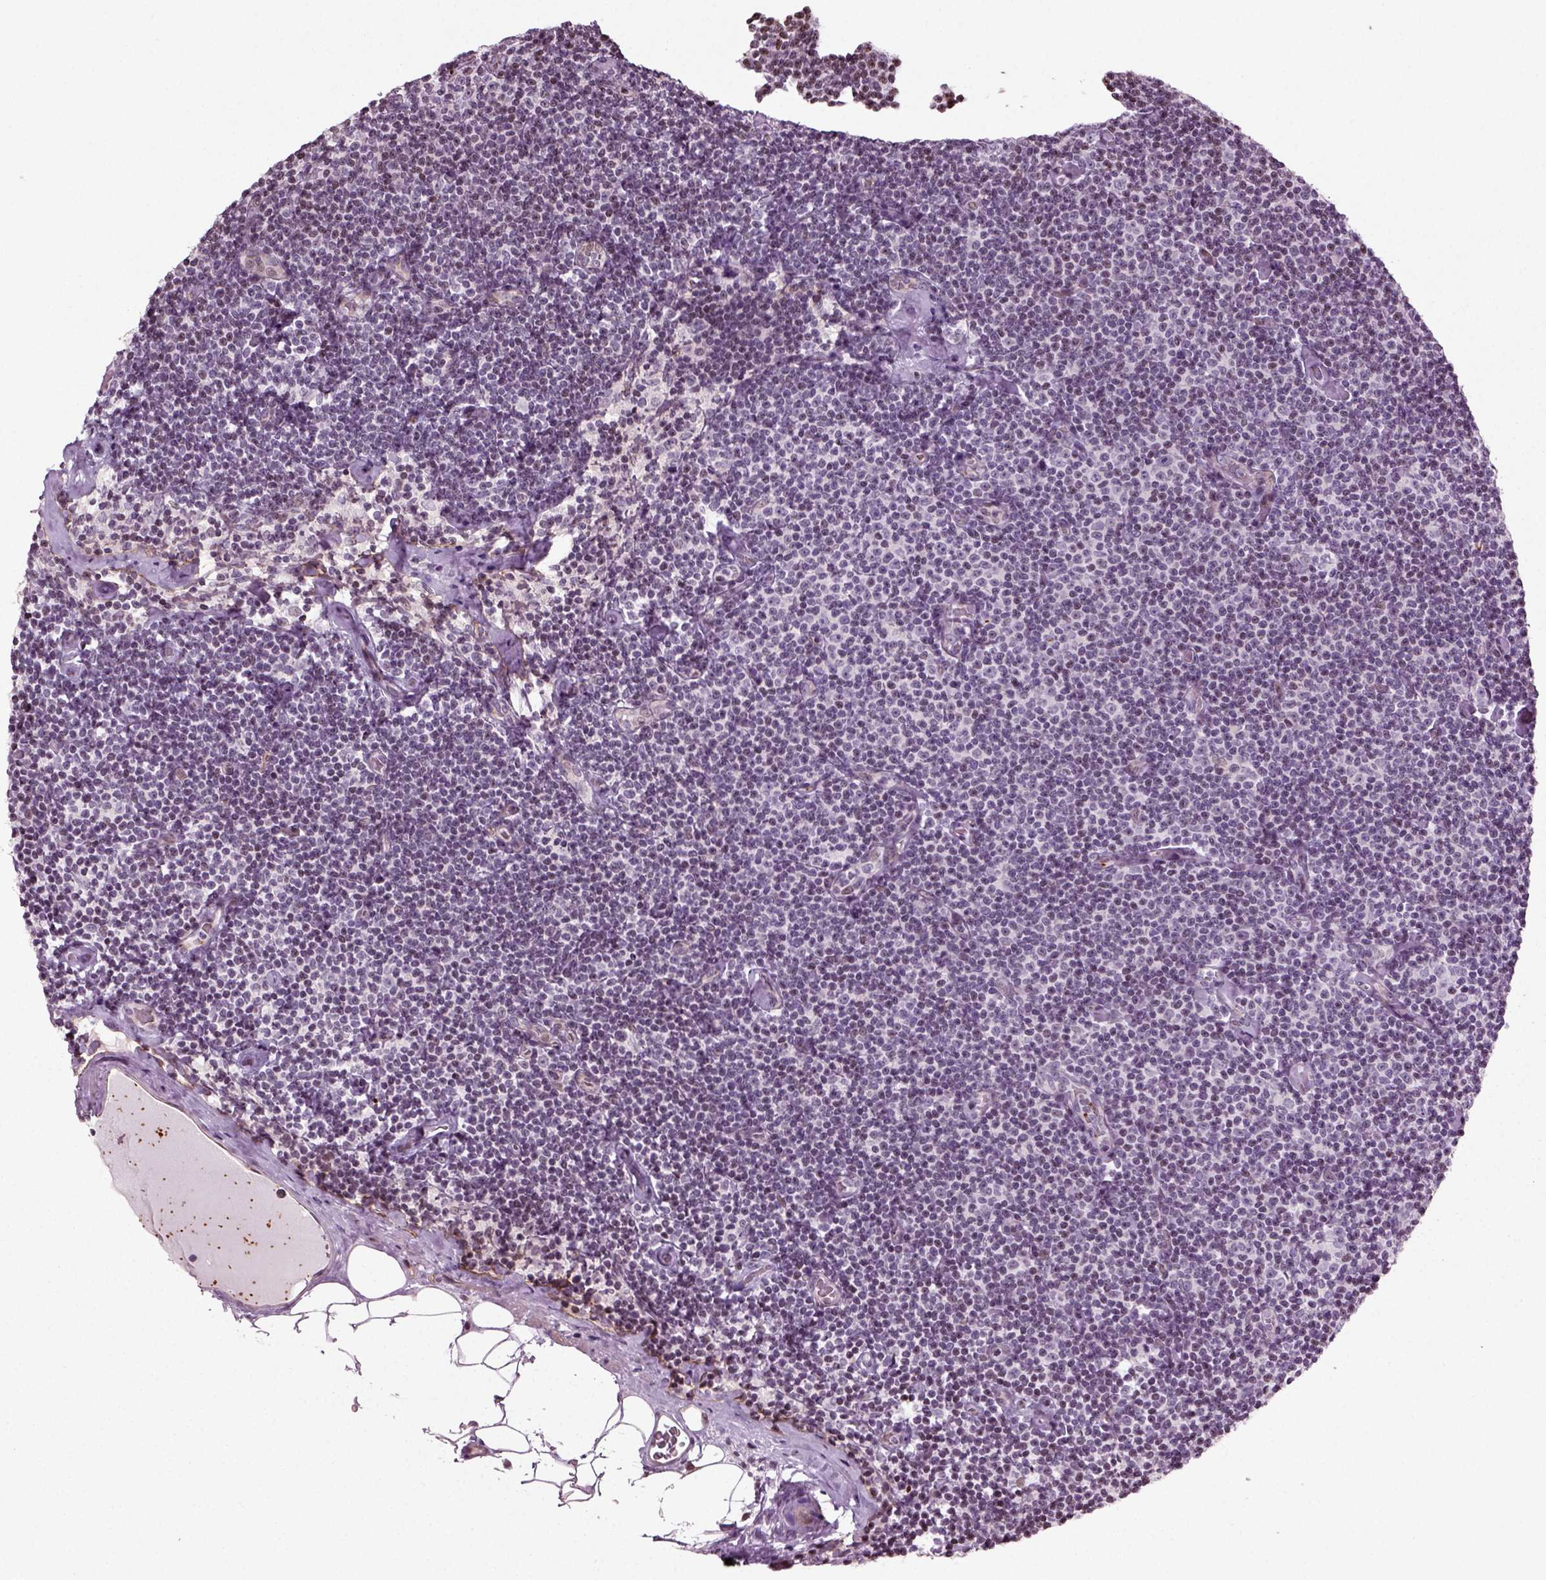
{"staining": {"intensity": "negative", "quantity": "none", "location": "none"}, "tissue": "lymphoma", "cell_type": "Tumor cells", "image_type": "cancer", "snomed": [{"axis": "morphology", "description": "Malignant lymphoma, non-Hodgkin's type, Low grade"}, {"axis": "topography", "description": "Lymph node"}], "caption": "This photomicrograph is of lymphoma stained with immunohistochemistry (IHC) to label a protein in brown with the nuclei are counter-stained blue. There is no expression in tumor cells.", "gene": "HEYL", "patient": {"sex": "male", "age": 81}}